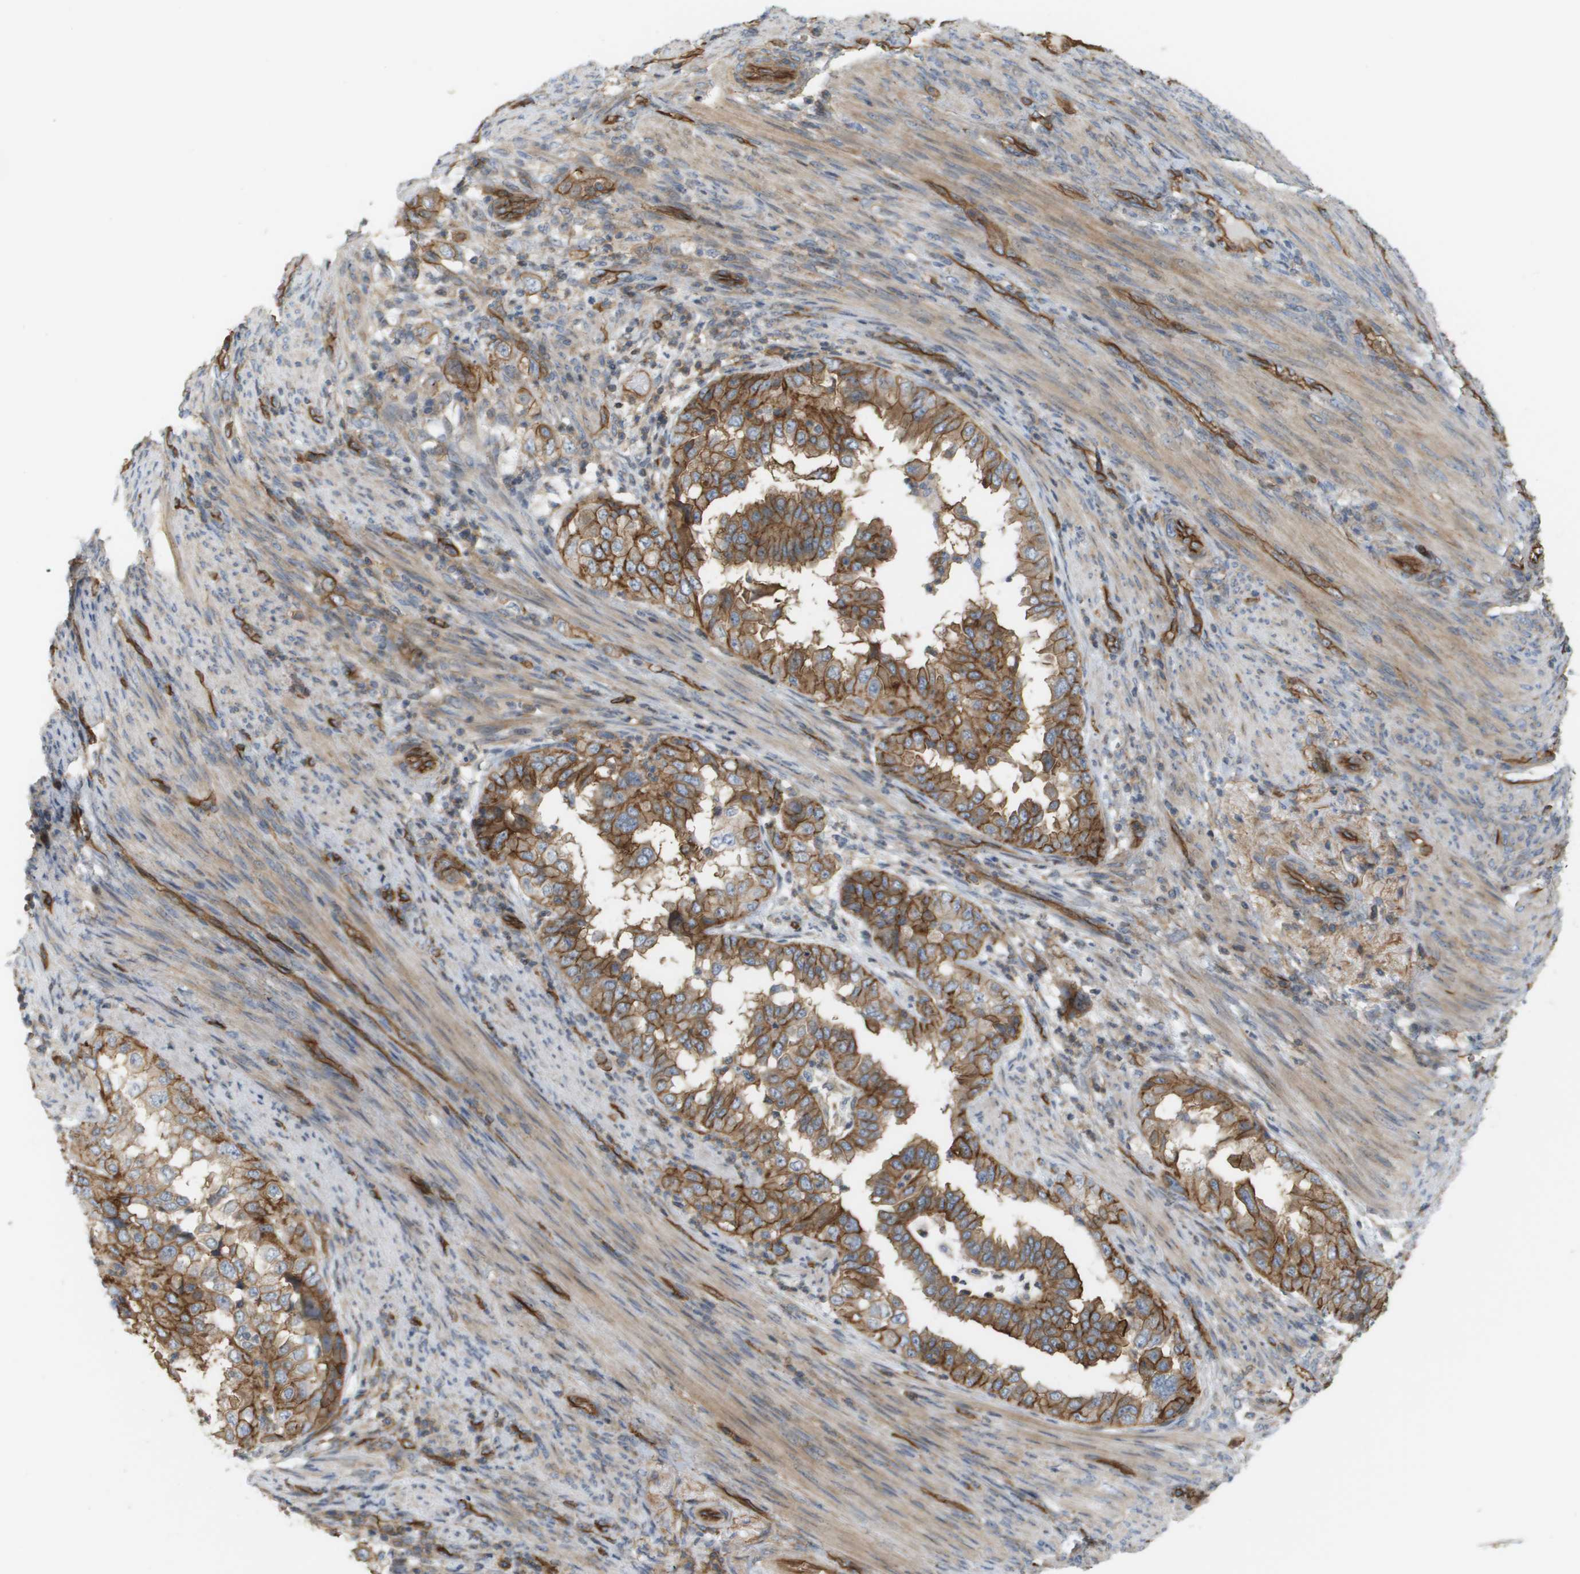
{"staining": {"intensity": "moderate", "quantity": ">75%", "location": "cytoplasmic/membranous"}, "tissue": "endometrial cancer", "cell_type": "Tumor cells", "image_type": "cancer", "snomed": [{"axis": "morphology", "description": "Adenocarcinoma, NOS"}, {"axis": "topography", "description": "Endometrium"}], "caption": "Tumor cells display moderate cytoplasmic/membranous expression in approximately >75% of cells in endometrial cancer.", "gene": "SGMS2", "patient": {"sex": "female", "age": 85}}